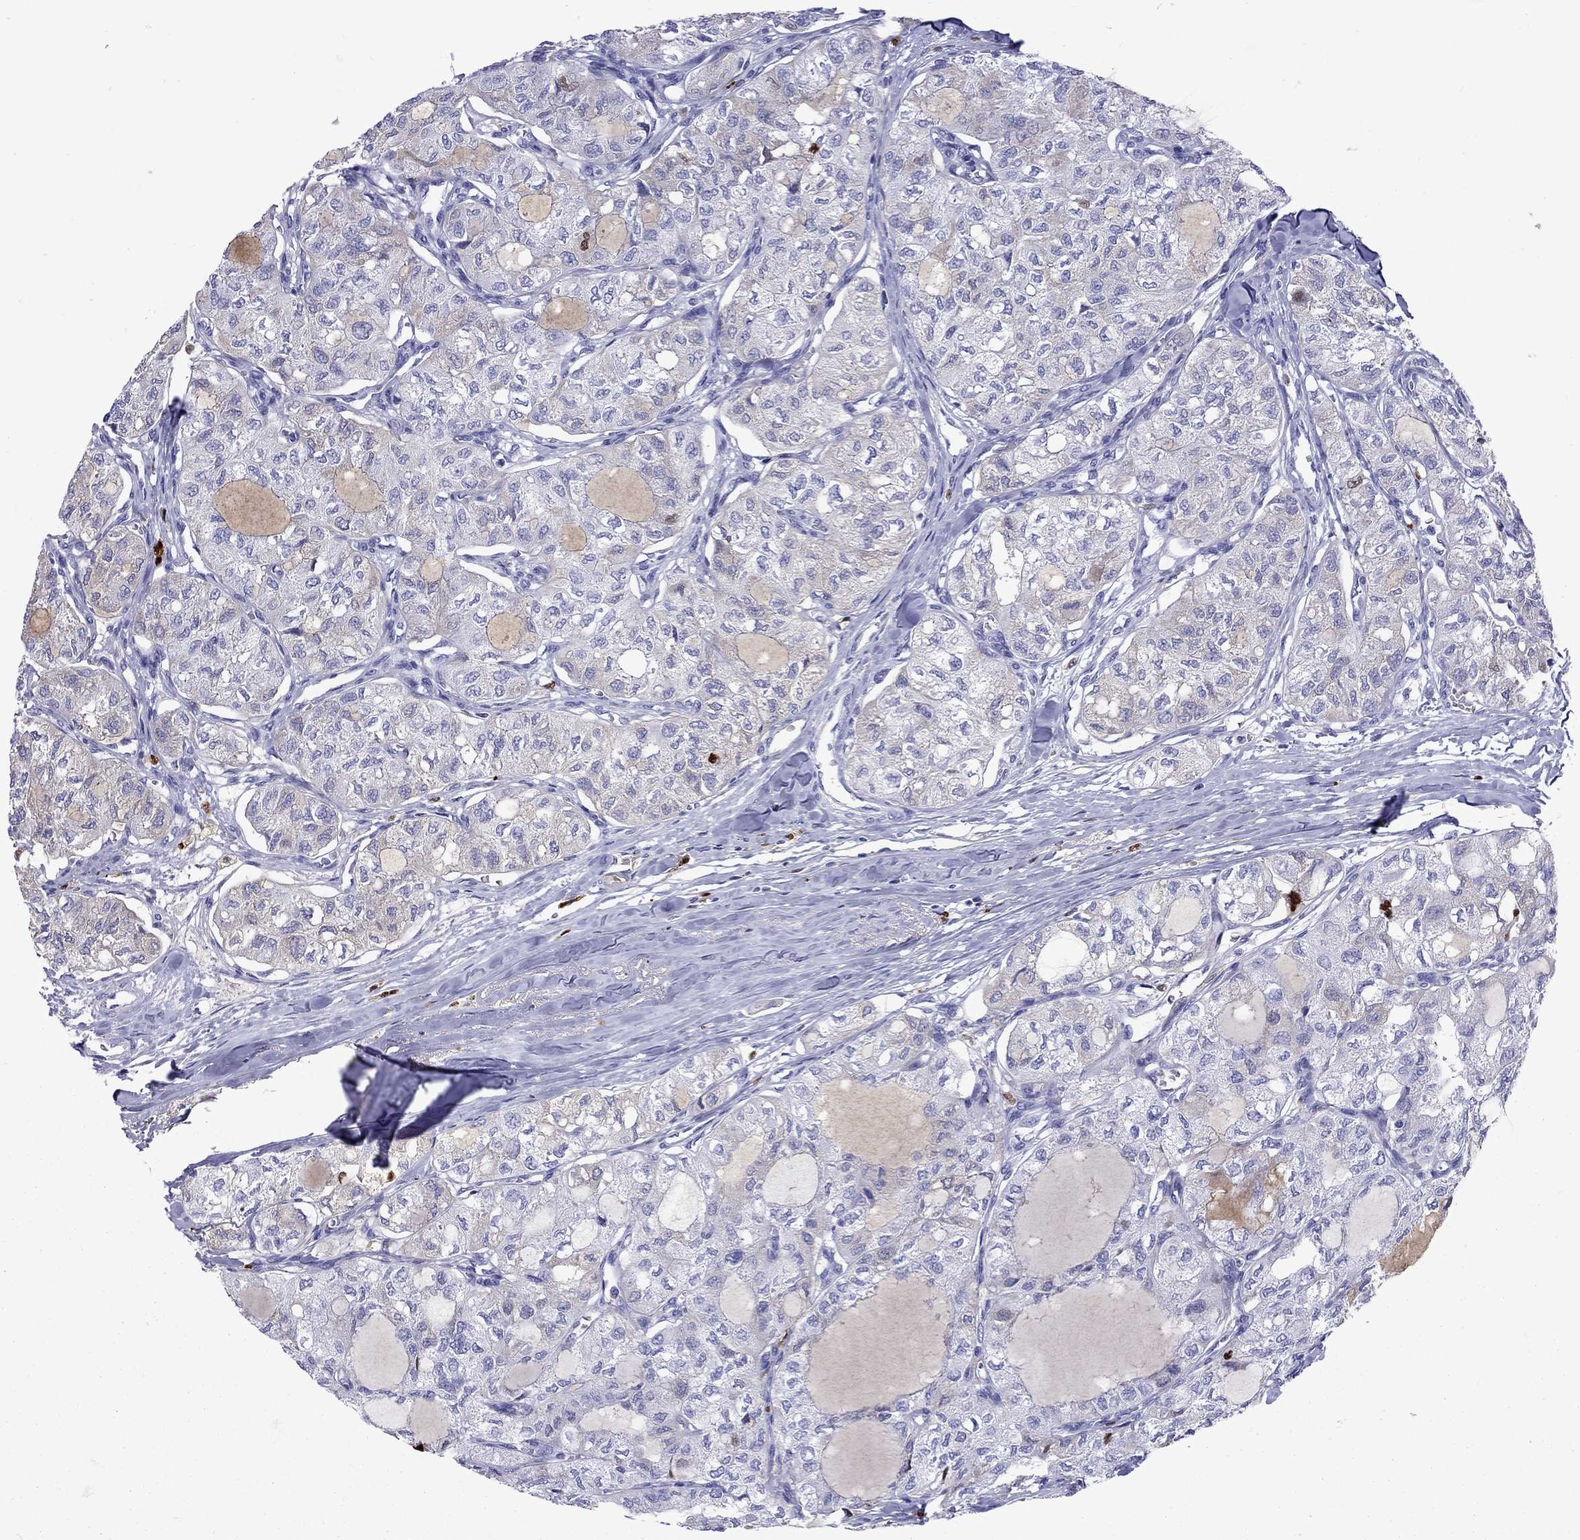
{"staining": {"intensity": "negative", "quantity": "none", "location": "none"}, "tissue": "thyroid cancer", "cell_type": "Tumor cells", "image_type": "cancer", "snomed": [{"axis": "morphology", "description": "Follicular adenoma carcinoma, NOS"}, {"axis": "topography", "description": "Thyroid gland"}], "caption": "A high-resolution image shows IHC staining of thyroid follicular adenoma carcinoma, which exhibits no significant positivity in tumor cells.", "gene": "SERPINA3", "patient": {"sex": "male", "age": 75}}